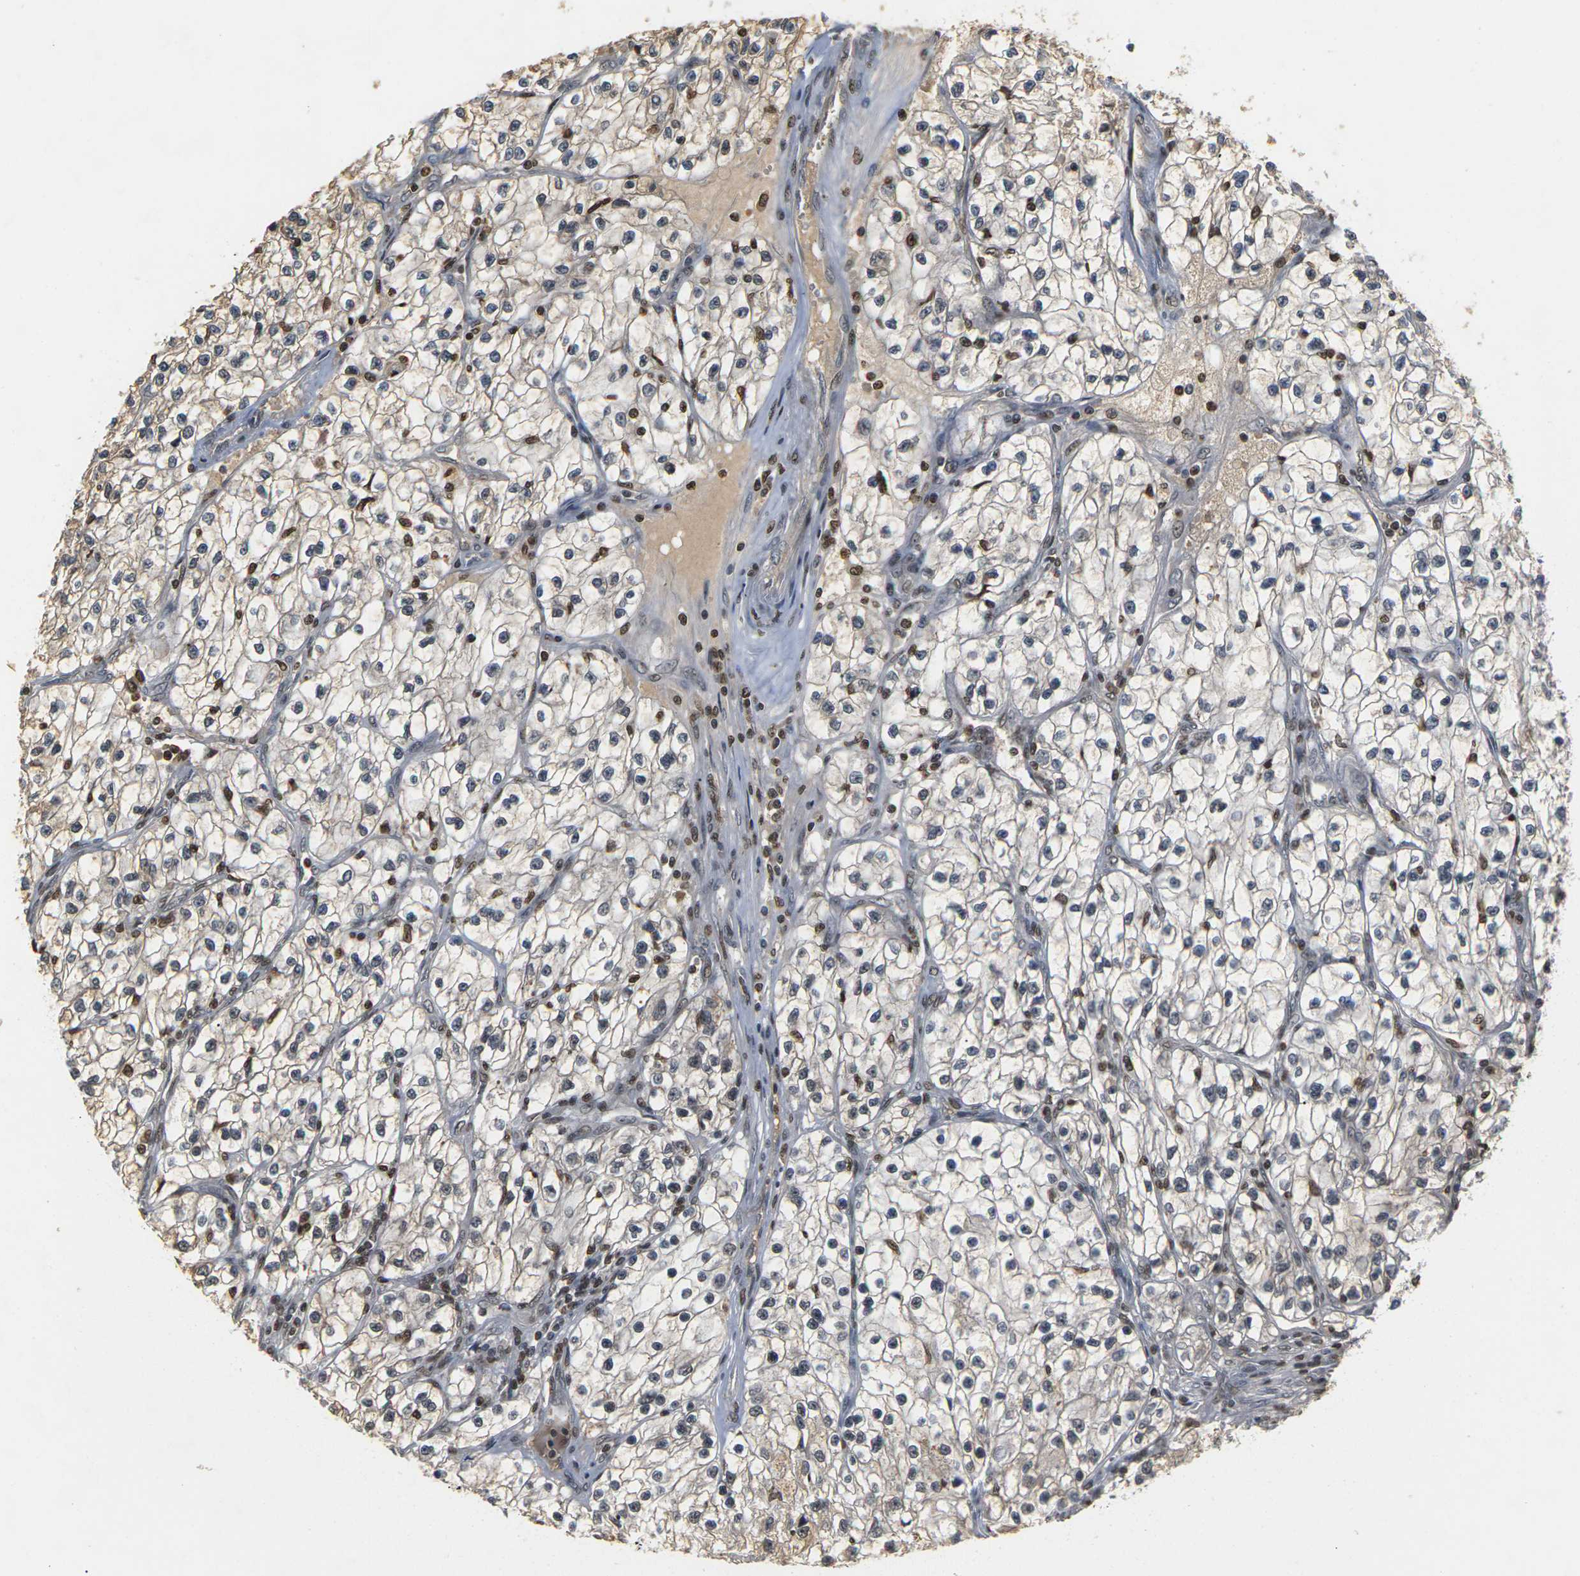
{"staining": {"intensity": "moderate", "quantity": "<25%", "location": "nuclear"}, "tissue": "renal cancer", "cell_type": "Tumor cells", "image_type": "cancer", "snomed": [{"axis": "morphology", "description": "Adenocarcinoma, NOS"}, {"axis": "topography", "description": "Kidney"}], "caption": "Protein positivity by immunohistochemistry demonstrates moderate nuclear expression in approximately <25% of tumor cells in adenocarcinoma (renal).", "gene": "NELFA", "patient": {"sex": "female", "age": 57}}